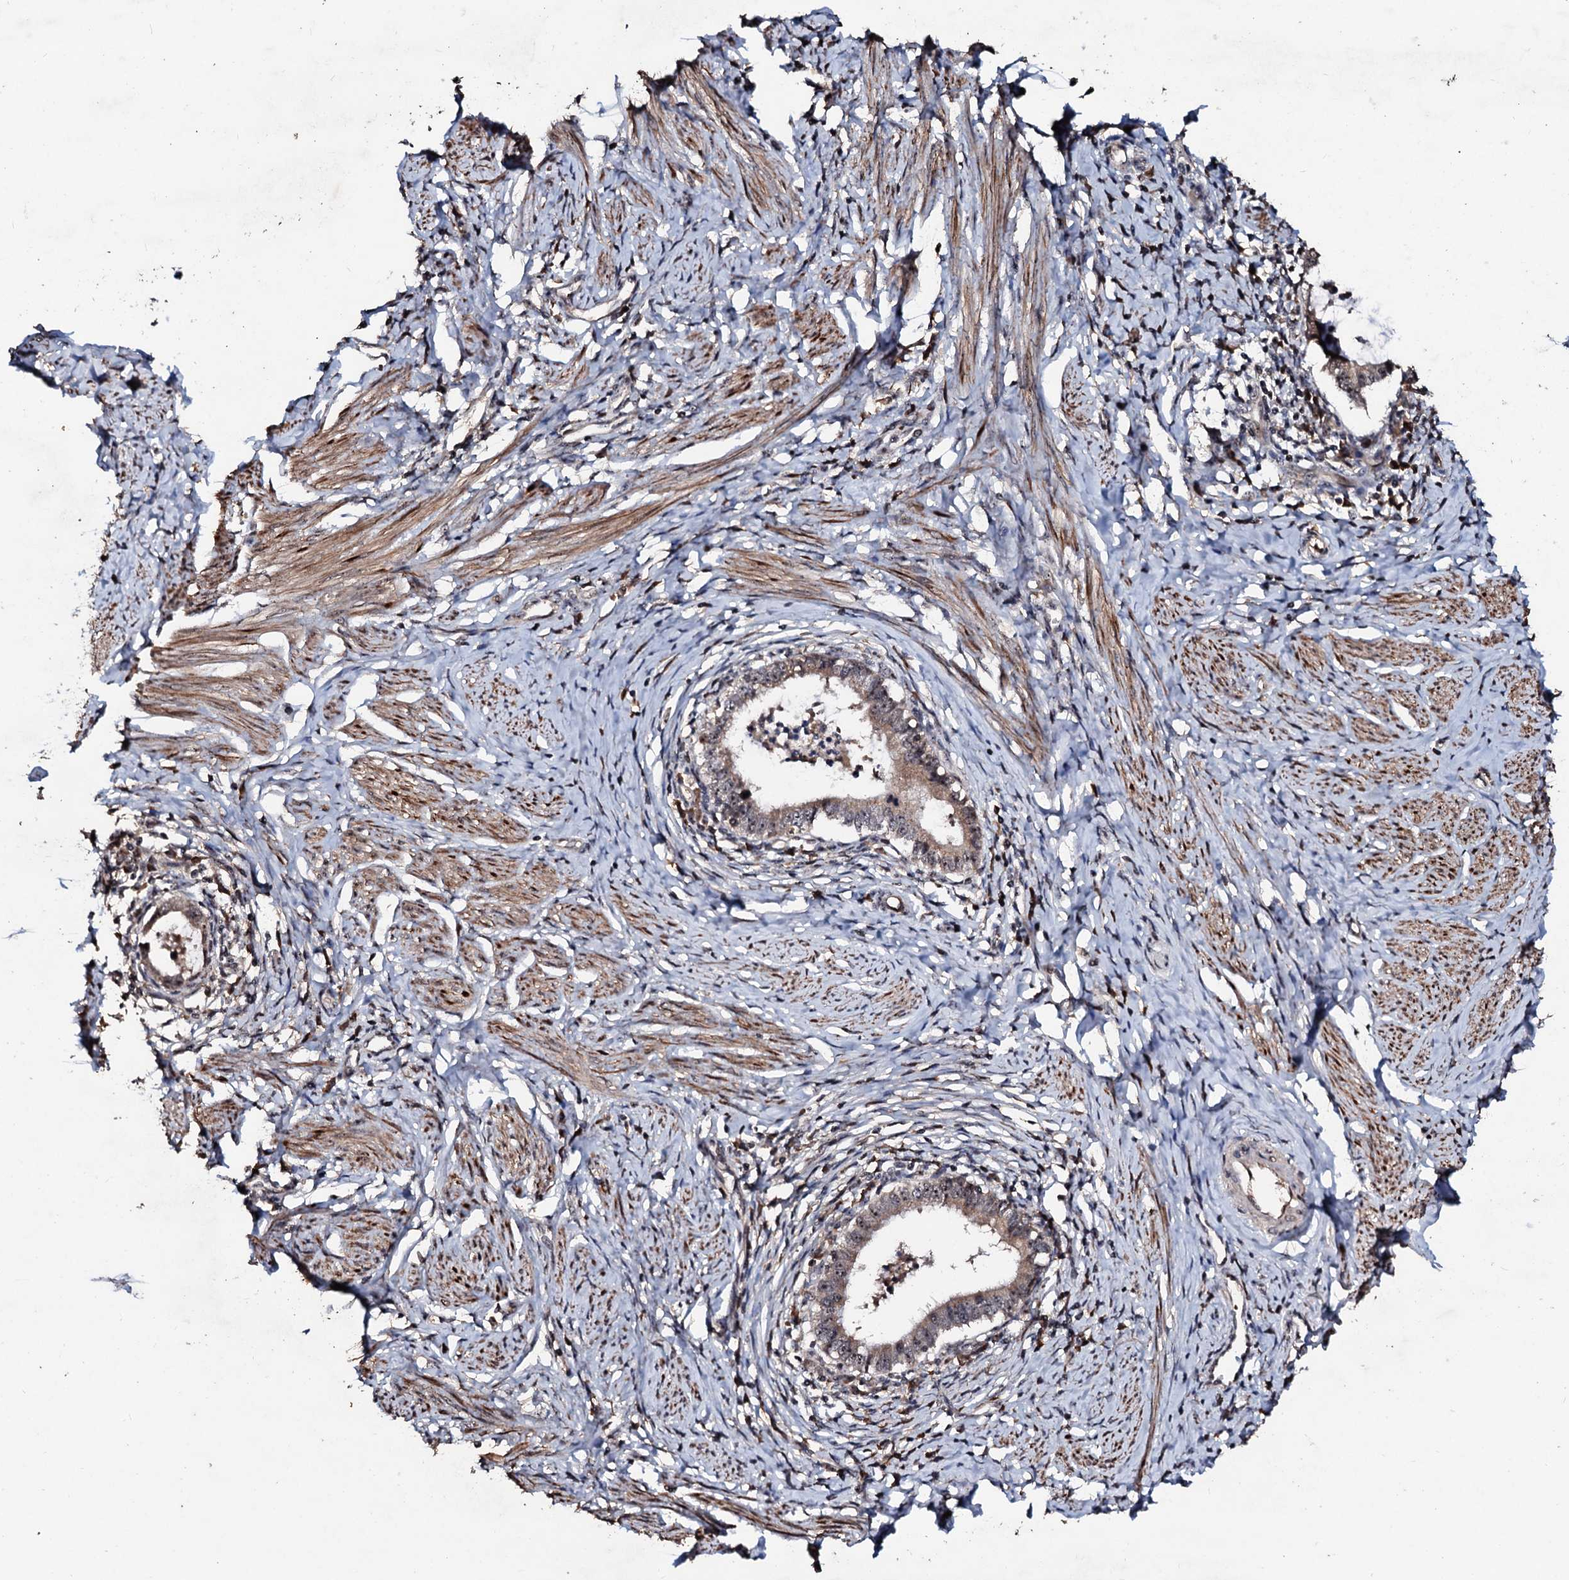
{"staining": {"intensity": "weak", "quantity": ">75%", "location": "cytoplasmic/membranous"}, "tissue": "cervical cancer", "cell_type": "Tumor cells", "image_type": "cancer", "snomed": [{"axis": "morphology", "description": "Adenocarcinoma, NOS"}, {"axis": "topography", "description": "Cervix"}], "caption": "A micrograph showing weak cytoplasmic/membranous positivity in approximately >75% of tumor cells in cervical cancer (adenocarcinoma), as visualized by brown immunohistochemical staining.", "gene": "SUPT7L", "patient": {"sex": "female", "age": 36}}